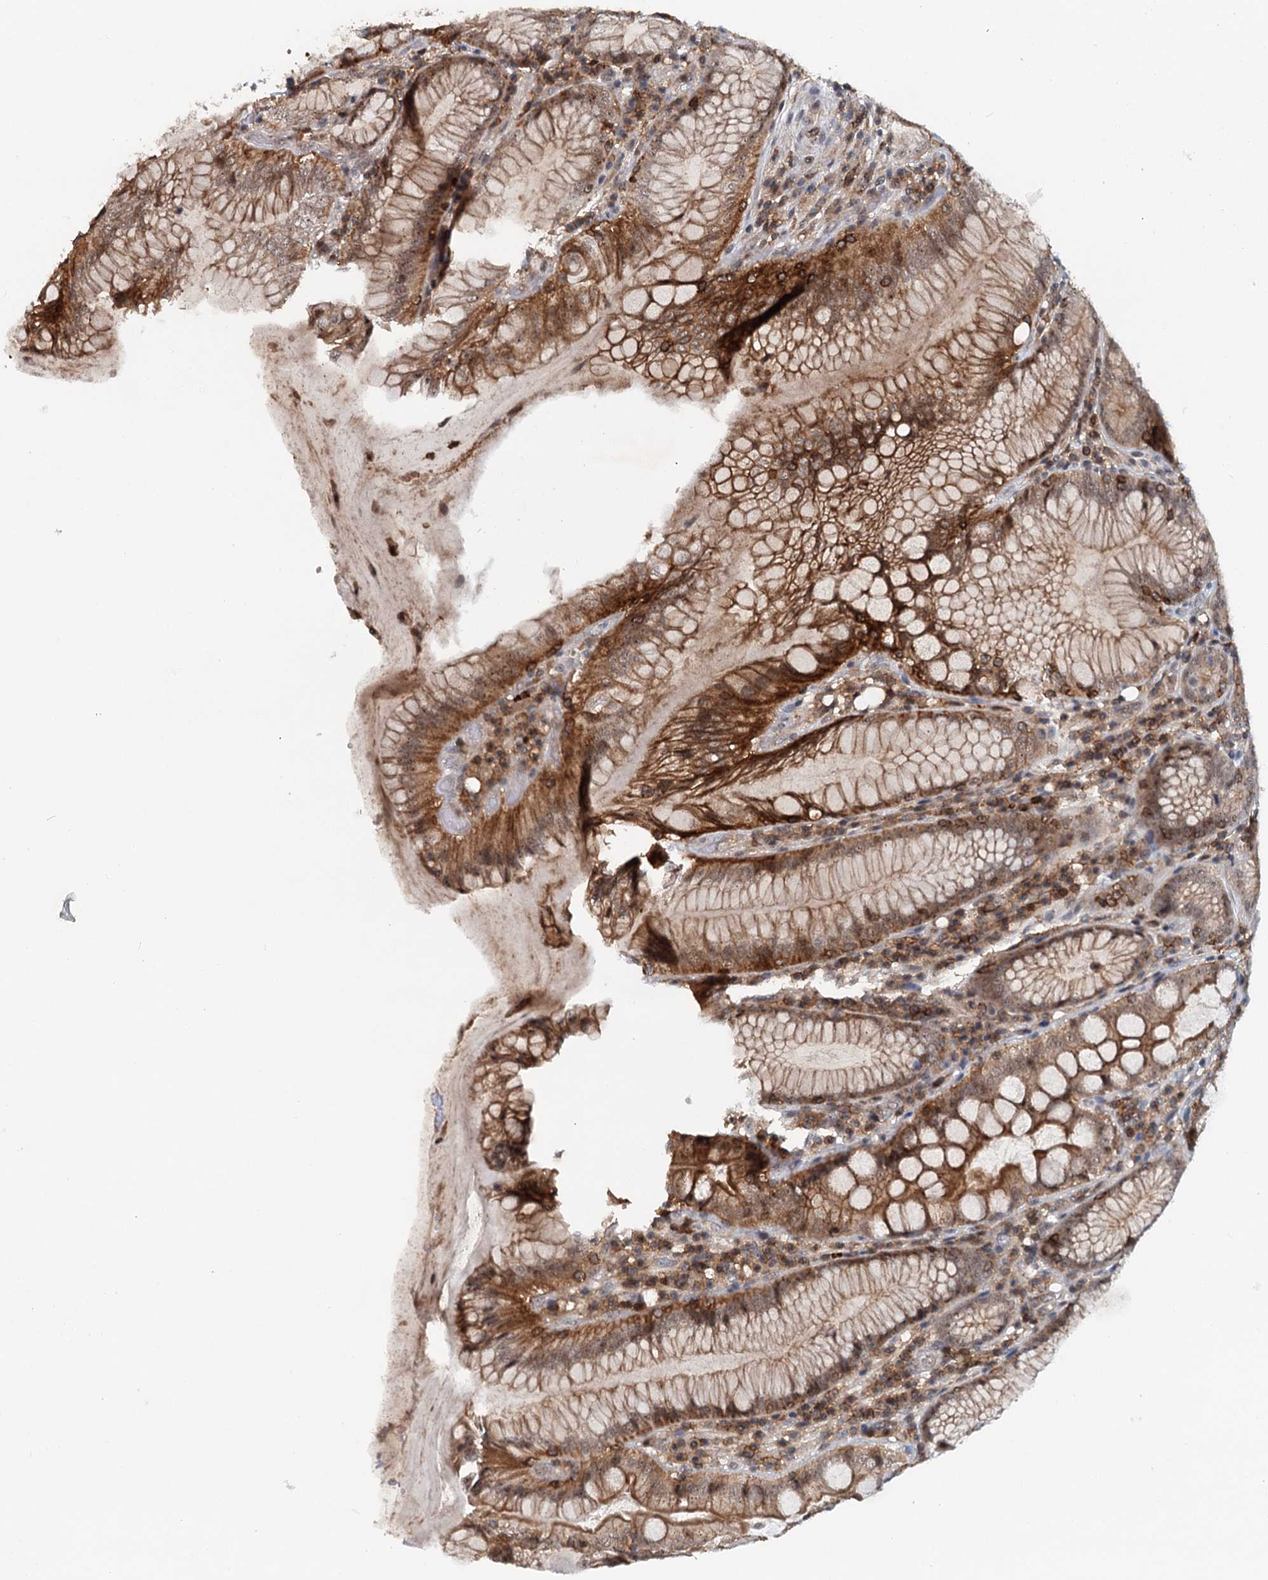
{"staining": {"intensity": "moderate", "quantity": "<25%", "location": "cytoplasmic/membranous,nuclear"}, "tissue": "stomach", "cell_type": "Glandular cells", "image_type": "normal", "snomed": [{"axis": "morphology", "description": "Normal tissue, NOS"}, {"axis": "topography", "description": "Stomach, upper"}, {"axis": "topography", "description": "Stomach, lower"}], "caption": "The immunohistochemical stain labels moderate cytoplasmic/membranous,nuclear expression in glandular cells of normal stomach.", "gene": "CDC42SE2", "patient": {"sex": "female", "age": 76}}